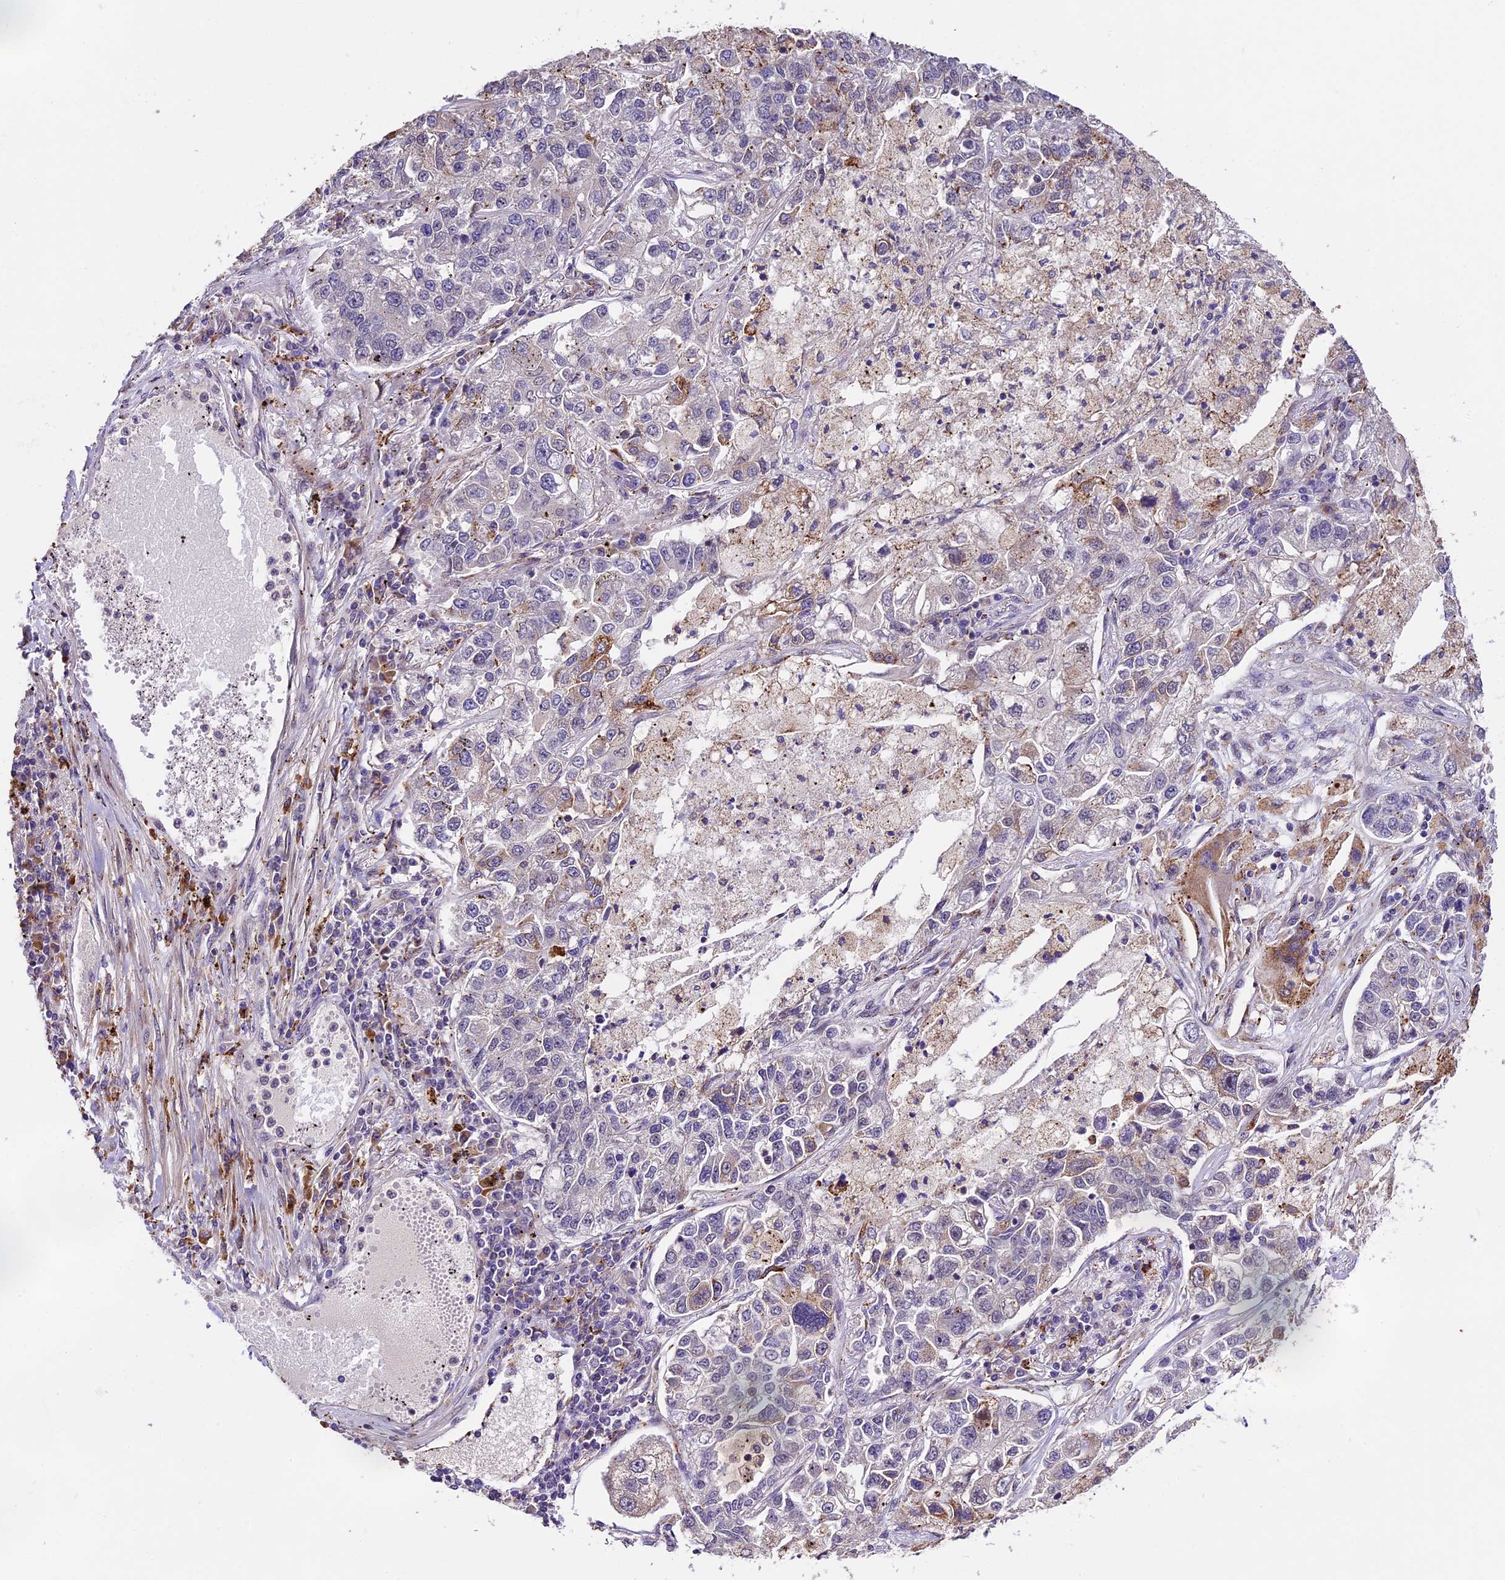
{"staining": {"intensity": "negative", "quantity": "none", "location": "none"}, "tissue": "lung cancer", "cell_type": "Tumor cells", "image_type": "cancer", "snomed": [{"axis": "morphology", "description": "Adenocarcinoma, NOS"}, {"axis": "topography", "description": "Lung"}], "caption": "Tumor cells show no significant expression in lung cancer.", "gene": "FBXO45", "patient": {"sex": "male", "age": 49}}